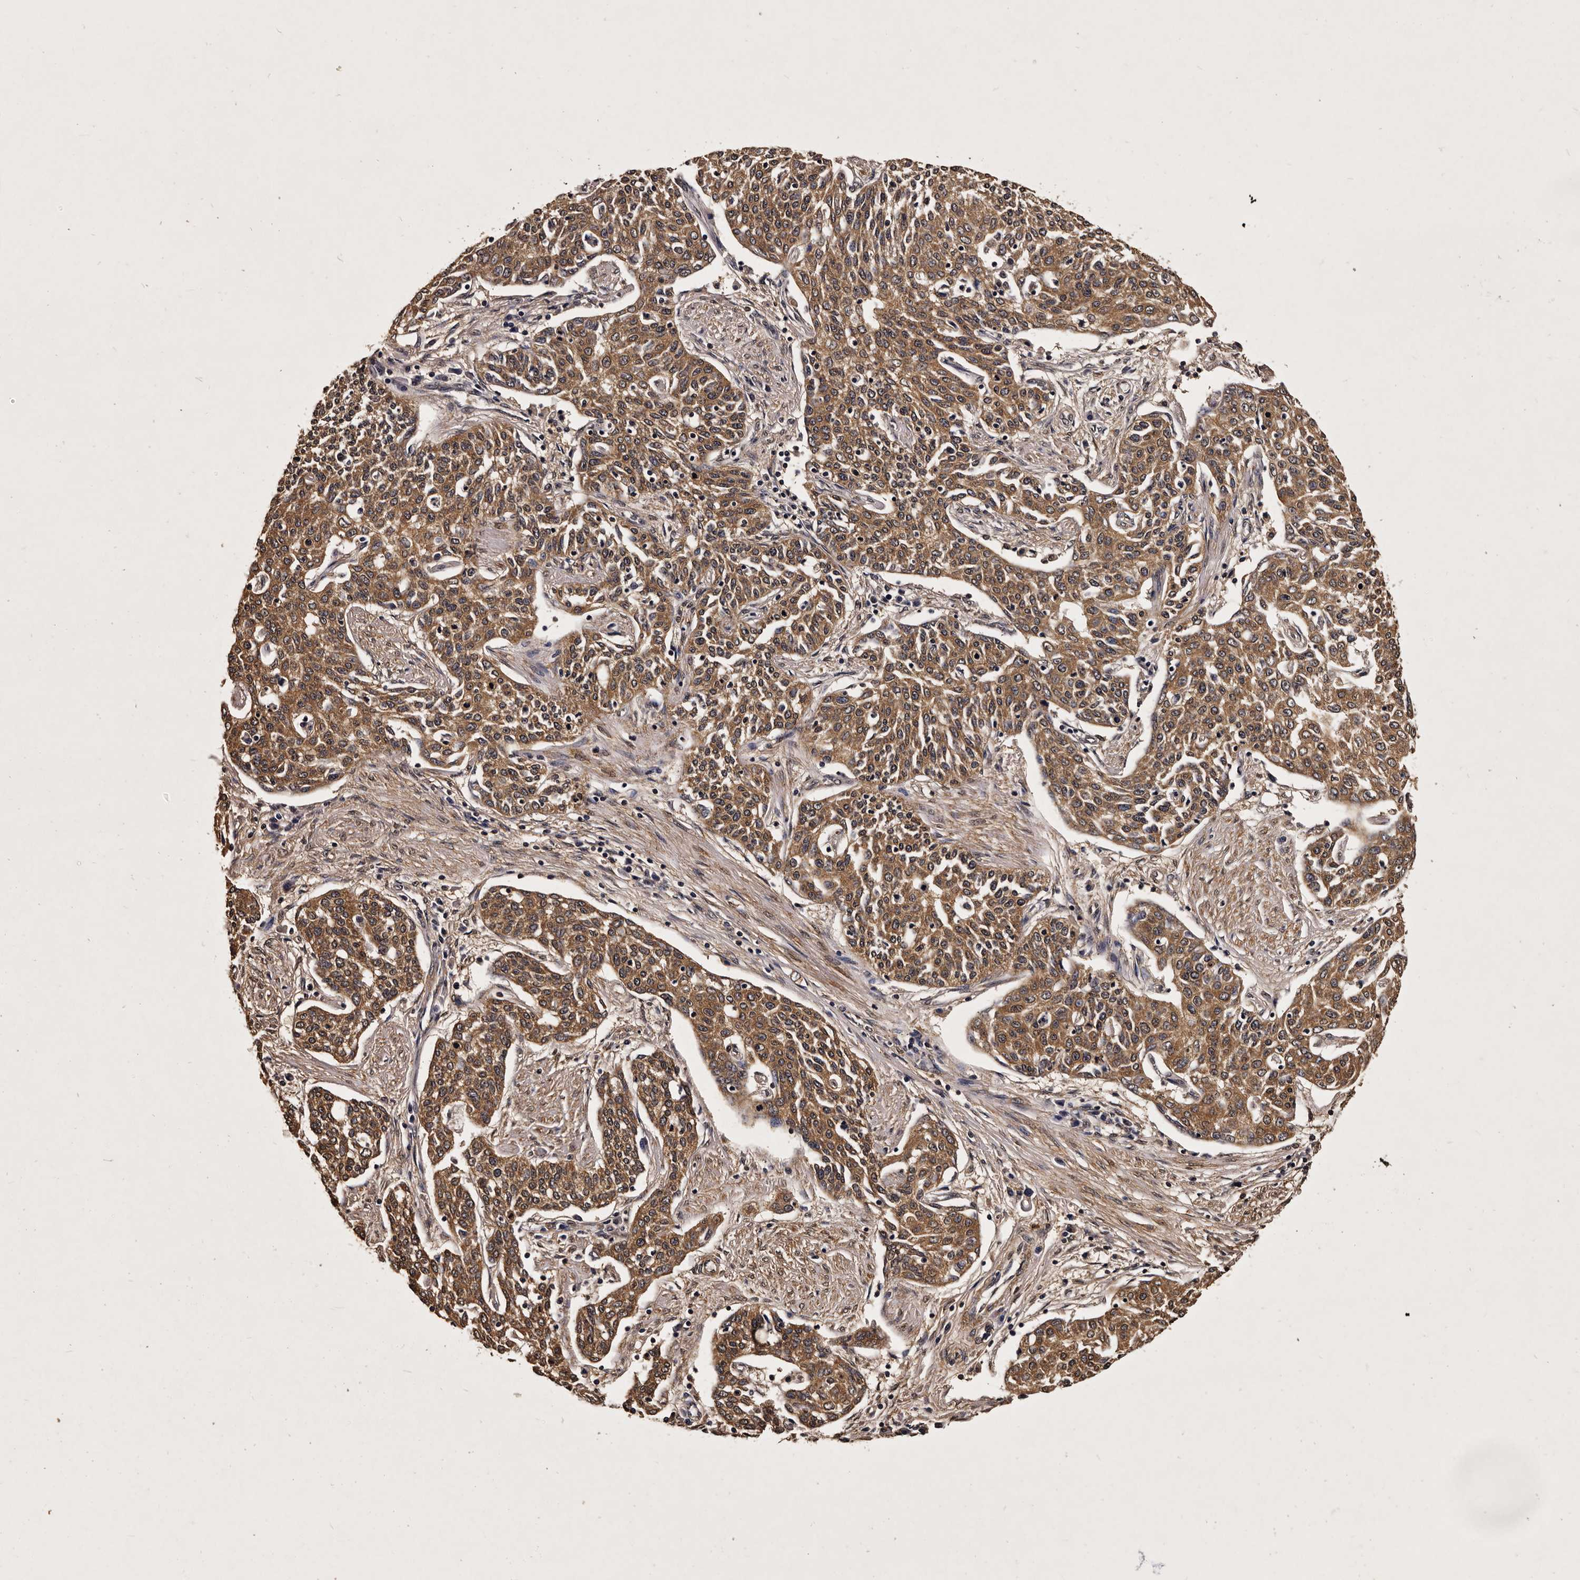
{"staining": {"intensity": "moderate", "quantity": ">75%", "location": "cytoplasmic/membranous"}, "tissue": "cervical cancer", "cell_type": "Tumor cells", "image_type": "cancer", "snomed": [{"axis": "morphology", "description": "Squamous cell carcinoma, NOS"}, {"axis": "topography", "description": "Cervix"}], "caption": "About >75% of tumor cells in human cervical squamous cell carcinoma display moderate cytoplasmic/membranous protein positivity as visualized by brown immunohistochemical staining.", "gene": "PARS2", "patient": {"sex": "female", "age": 34}}